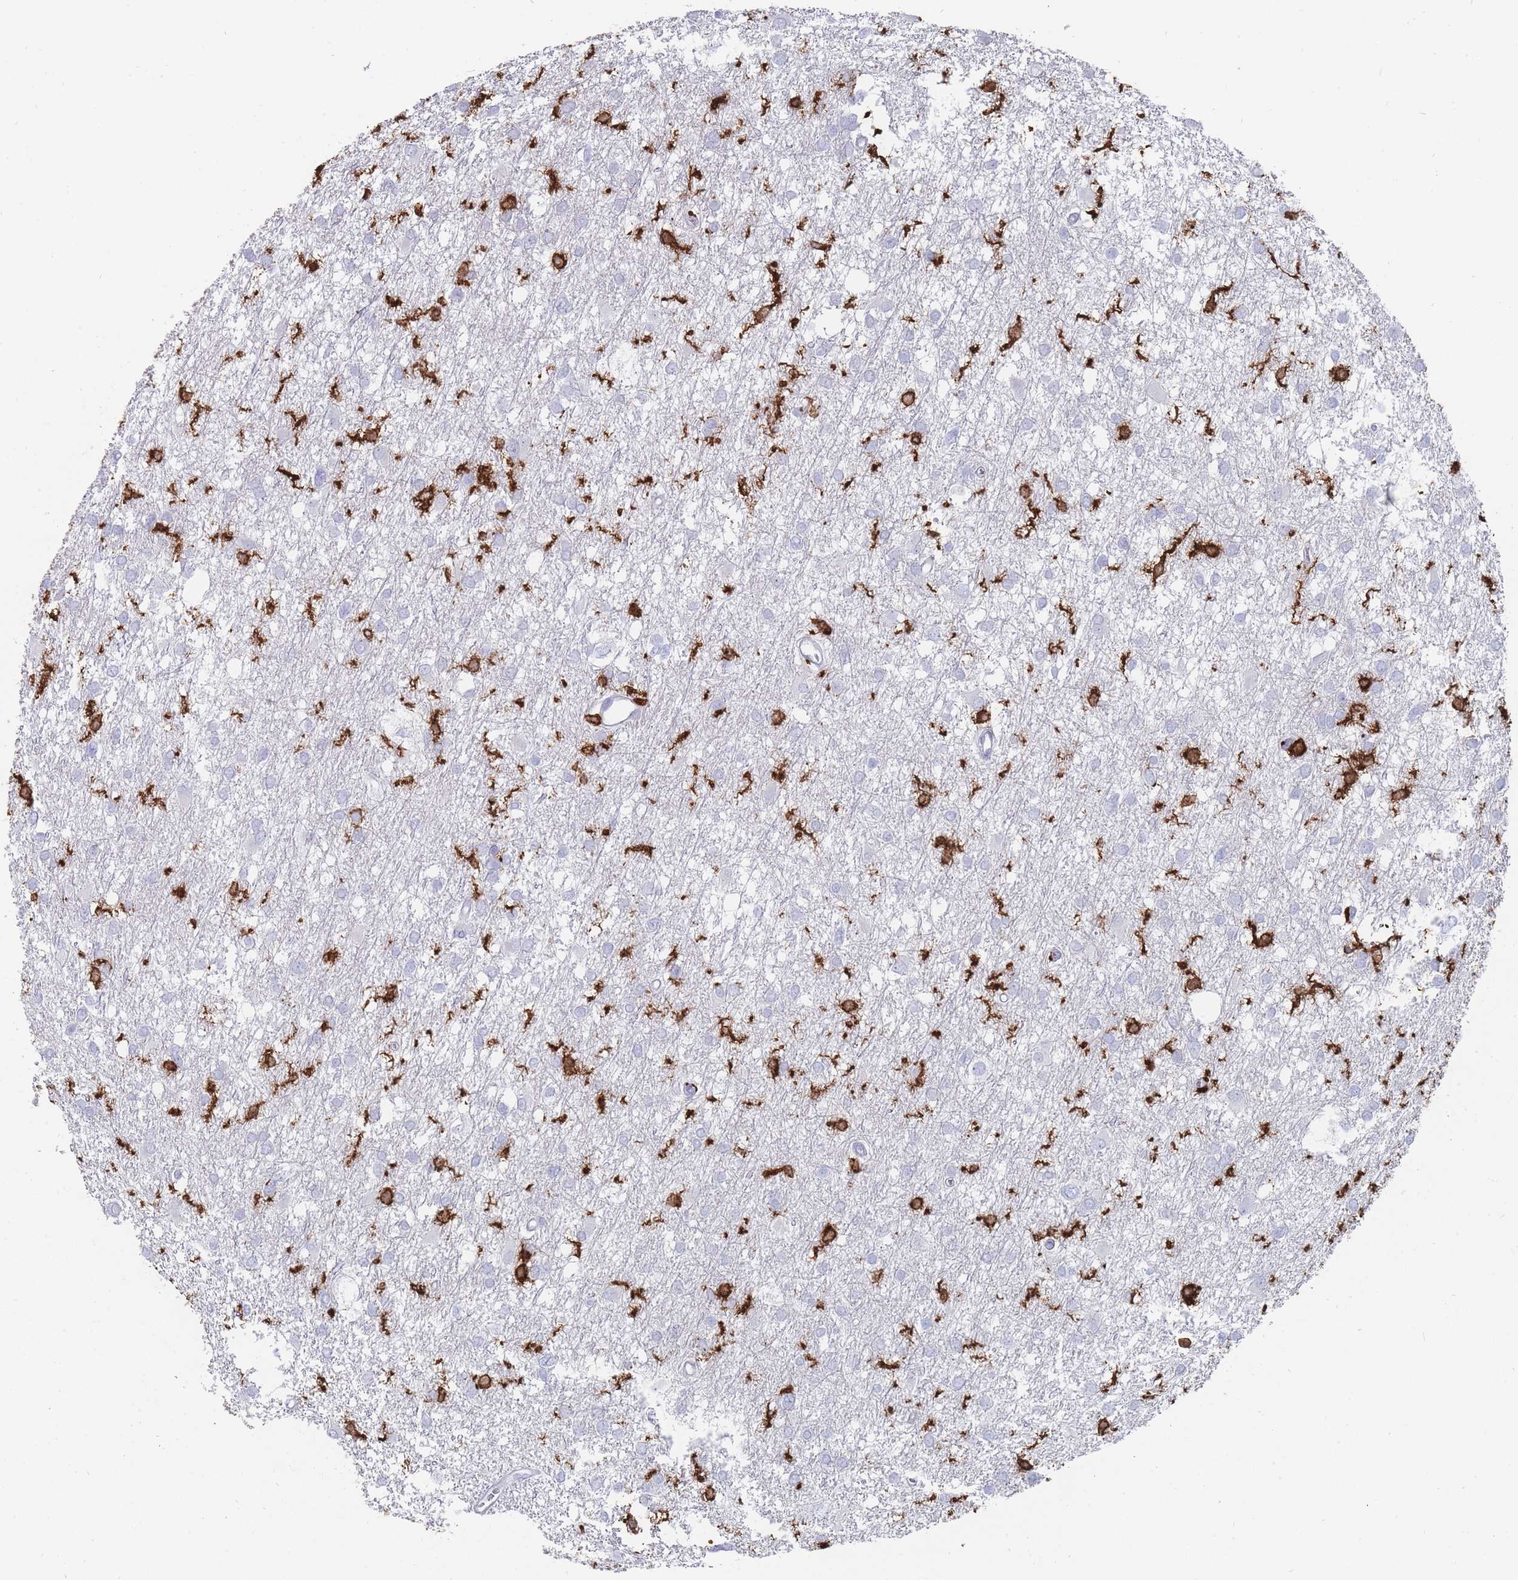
{"staining": {"intensity": "negative", "quantity": "none", "location": "none"}, "tissue": "glioma", "cell_type": "Tumor cells", "image_type": "cancer", "snomed": [{"axis": "morphology", "description": "Glioma, malignant, High grade"}, {"axis": "topography", "description": "Brain"}], "caption": "Immunohistochemical staining of human glioma reveals no significant positivity in tumor cells.", "gene": "AIF1", "patient": {"sex": "male", "age": 61}}